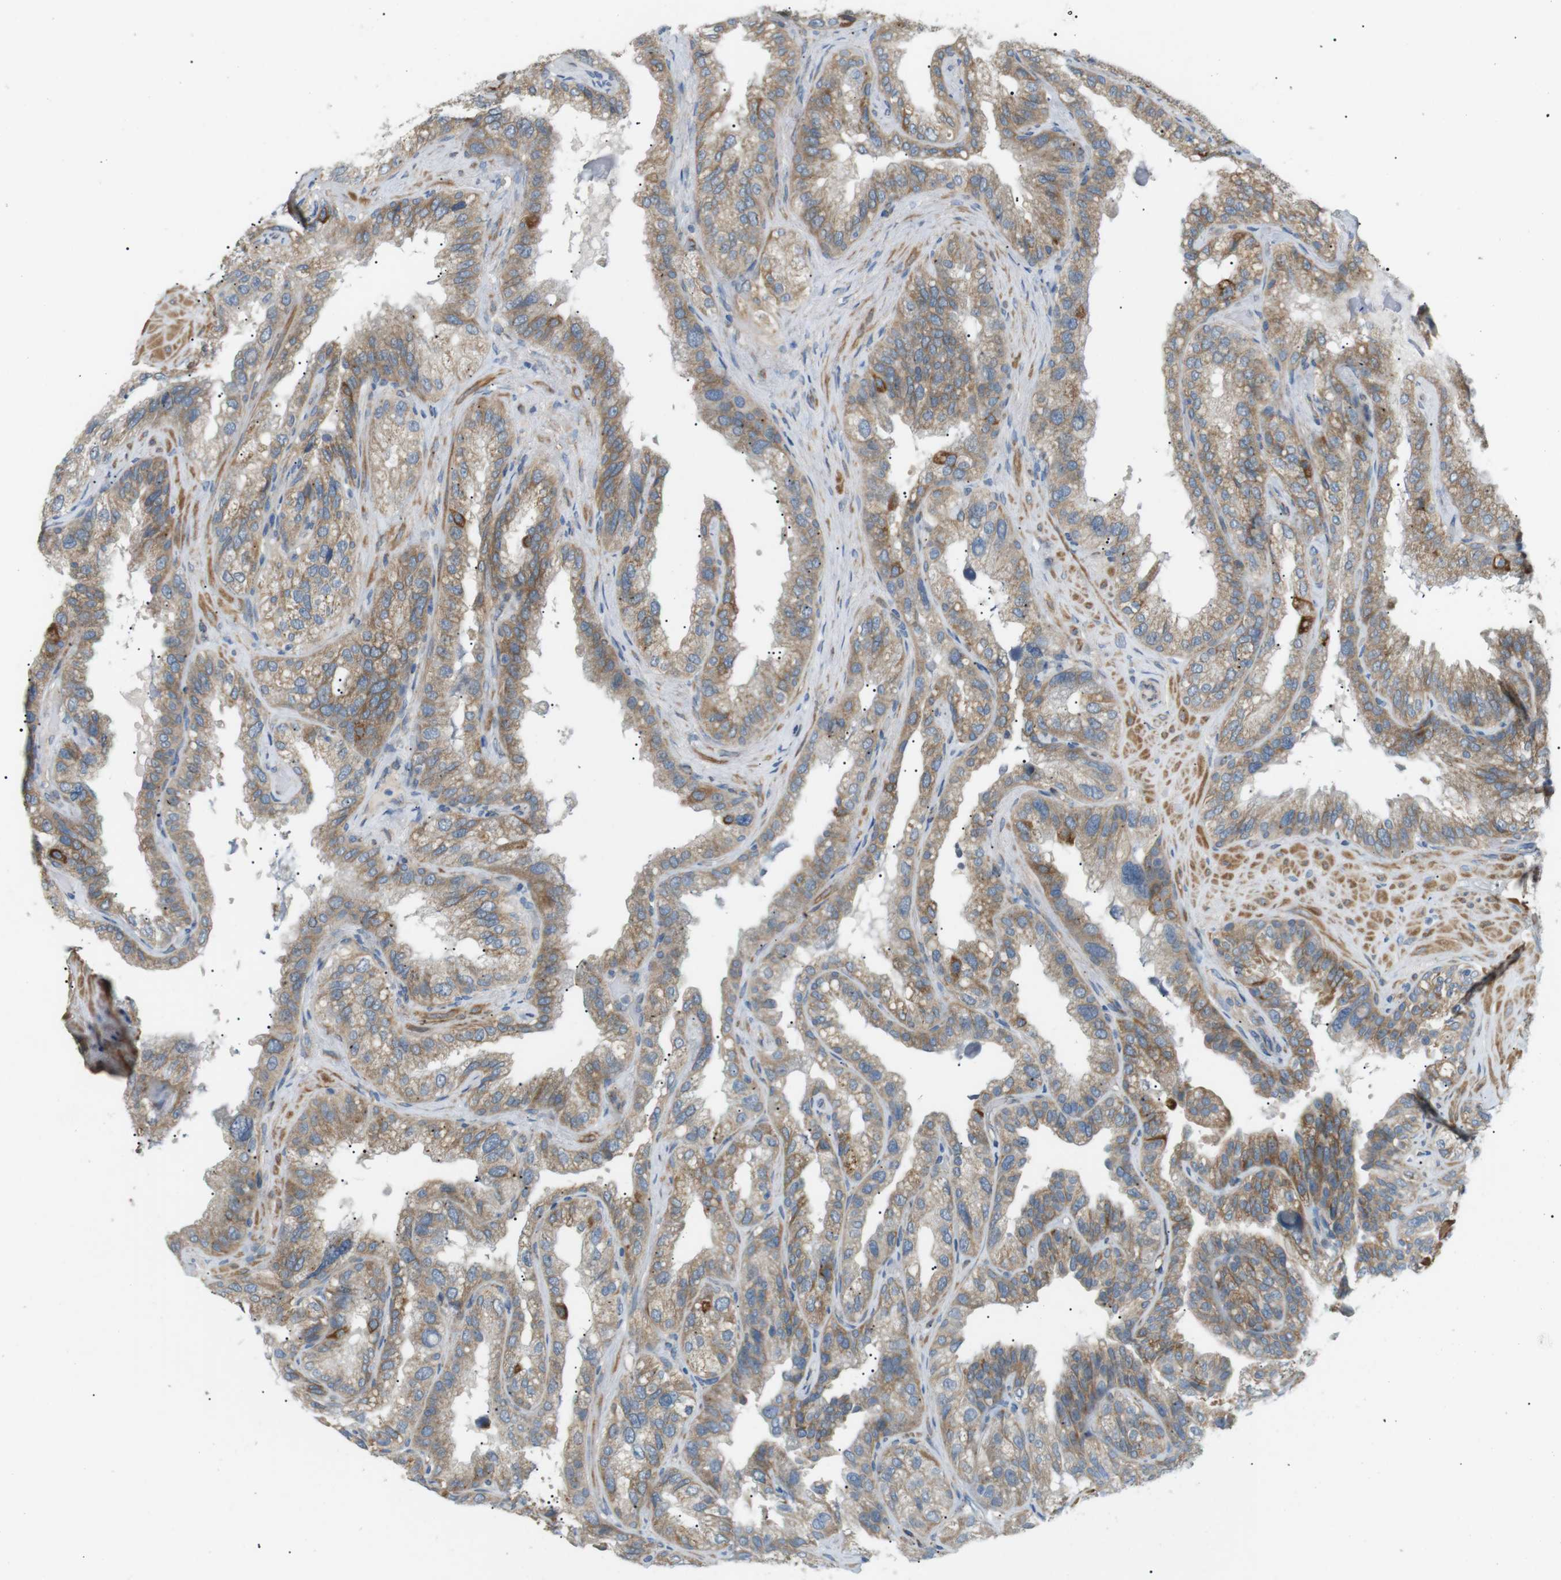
{"staining": {"intensity": "moderate", "quantity": "25%-75%", "location": "cytoplasmic/membranous"}, "tissue": "seminal vesicle", "cell_type": "Glandular cells", "image_type": "normal", "snomed": [{"axis": "morphology", "description": "Normal tissue, NOS"}, {"axis": "topography", "description": "Seminal veicle"}], "caption": "Immunohistochemical staining of unremarkable seminal vesicle displays medium levels of moderate cytoplasmic/membranous positivity in about 25%-75% of glandular cells. (IHC, brightfield microscopy, high magnification).", "gene": "MTARC2", "patient": {"sex": "male", "age": 68}}